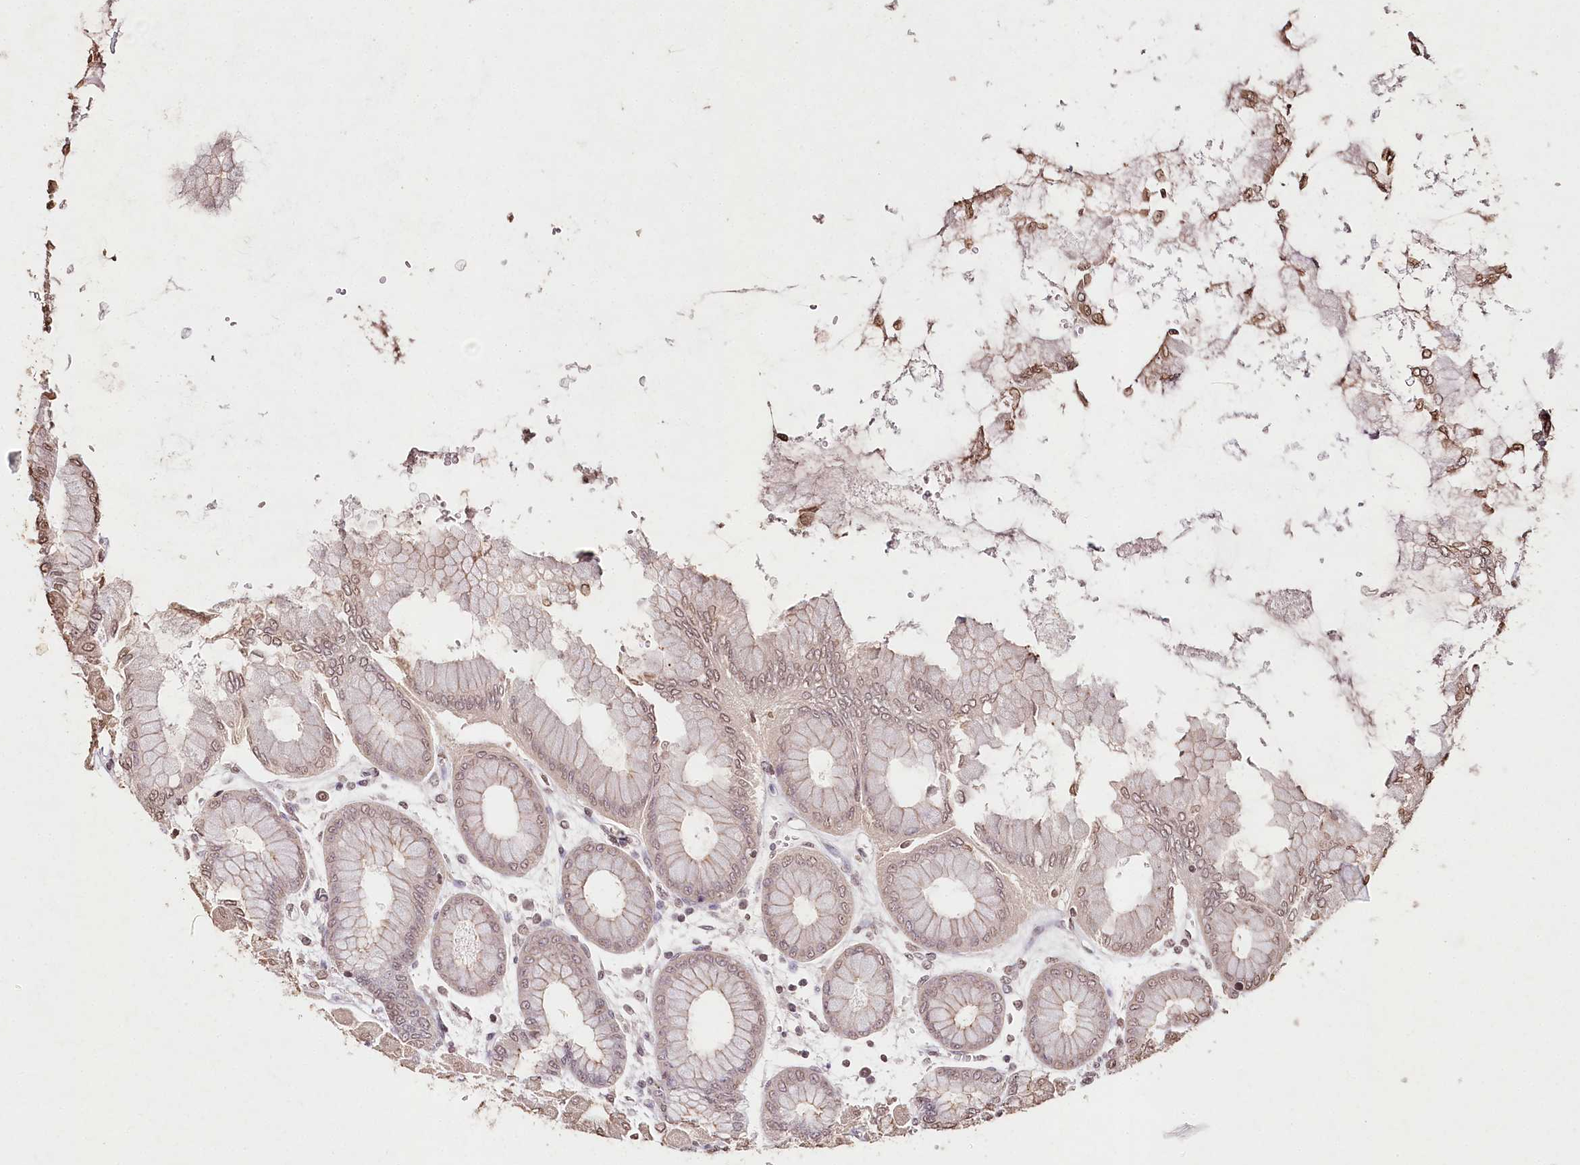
{"staining": {"intensity": "moderate", "quantity": ">75%", "location": "cytoplasmic/membranous,nuclear"}, "tissue": "stomach", "cell_type": "Glandular cells", "image_type": "normal", "snomed": [{"axis": "morphology", "description": "Normal tissue, NOS"}, {"axis": "topography", "description": "Stomach, upper"}], "caption": "Immunohistochemistry (IHC) of benign human stomach displays medium levels of moderate cytoplasmic/membranous,nuclear staining in about >75% of glandular cells.", "gene": "DMXL1", "patient": {"sex": "female", "age": 56}}